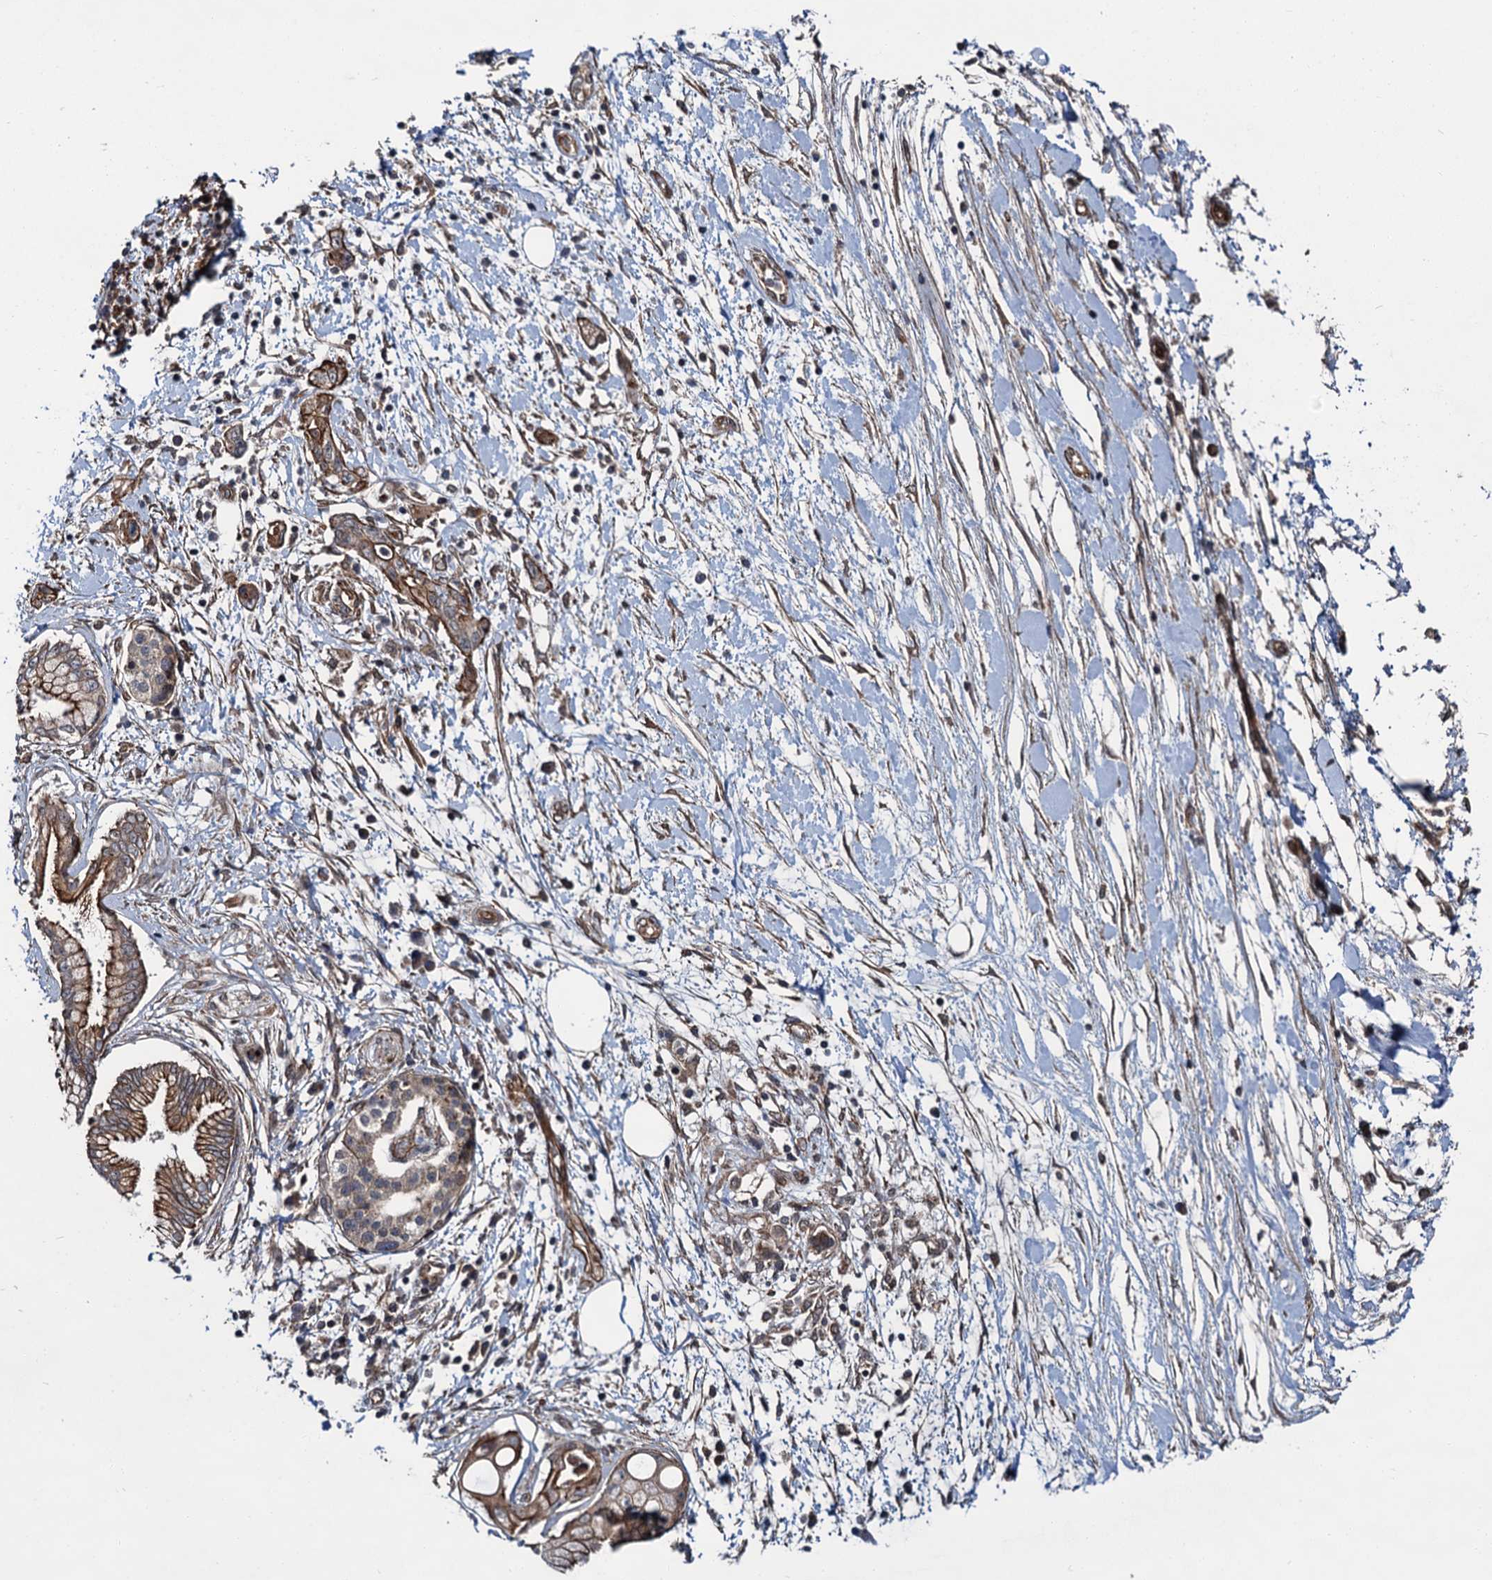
{"staining": {"intensity": "moderate", "quantity": ">75%", "location": "cytoplasmic/membranous"}, "tissue": "pancreatic cancer", "cell_type": "Tumor cells", "image_type": "cancer", "snomed": [{"axis": "morphology", "description": "Adenocarcinoma, NOS"}, {"axis": "topography", "description": "Pancreas"}], "caption": "The image reveals staining of adenocarcinoma (pancreatic), revealing moderate cytoplasmic/membranous protein staining (brown color) within tumor cells. Nuclei are stained in blue.", "gene": "ZFYVE19", "patient": {"sex": "female", "age": 73}}